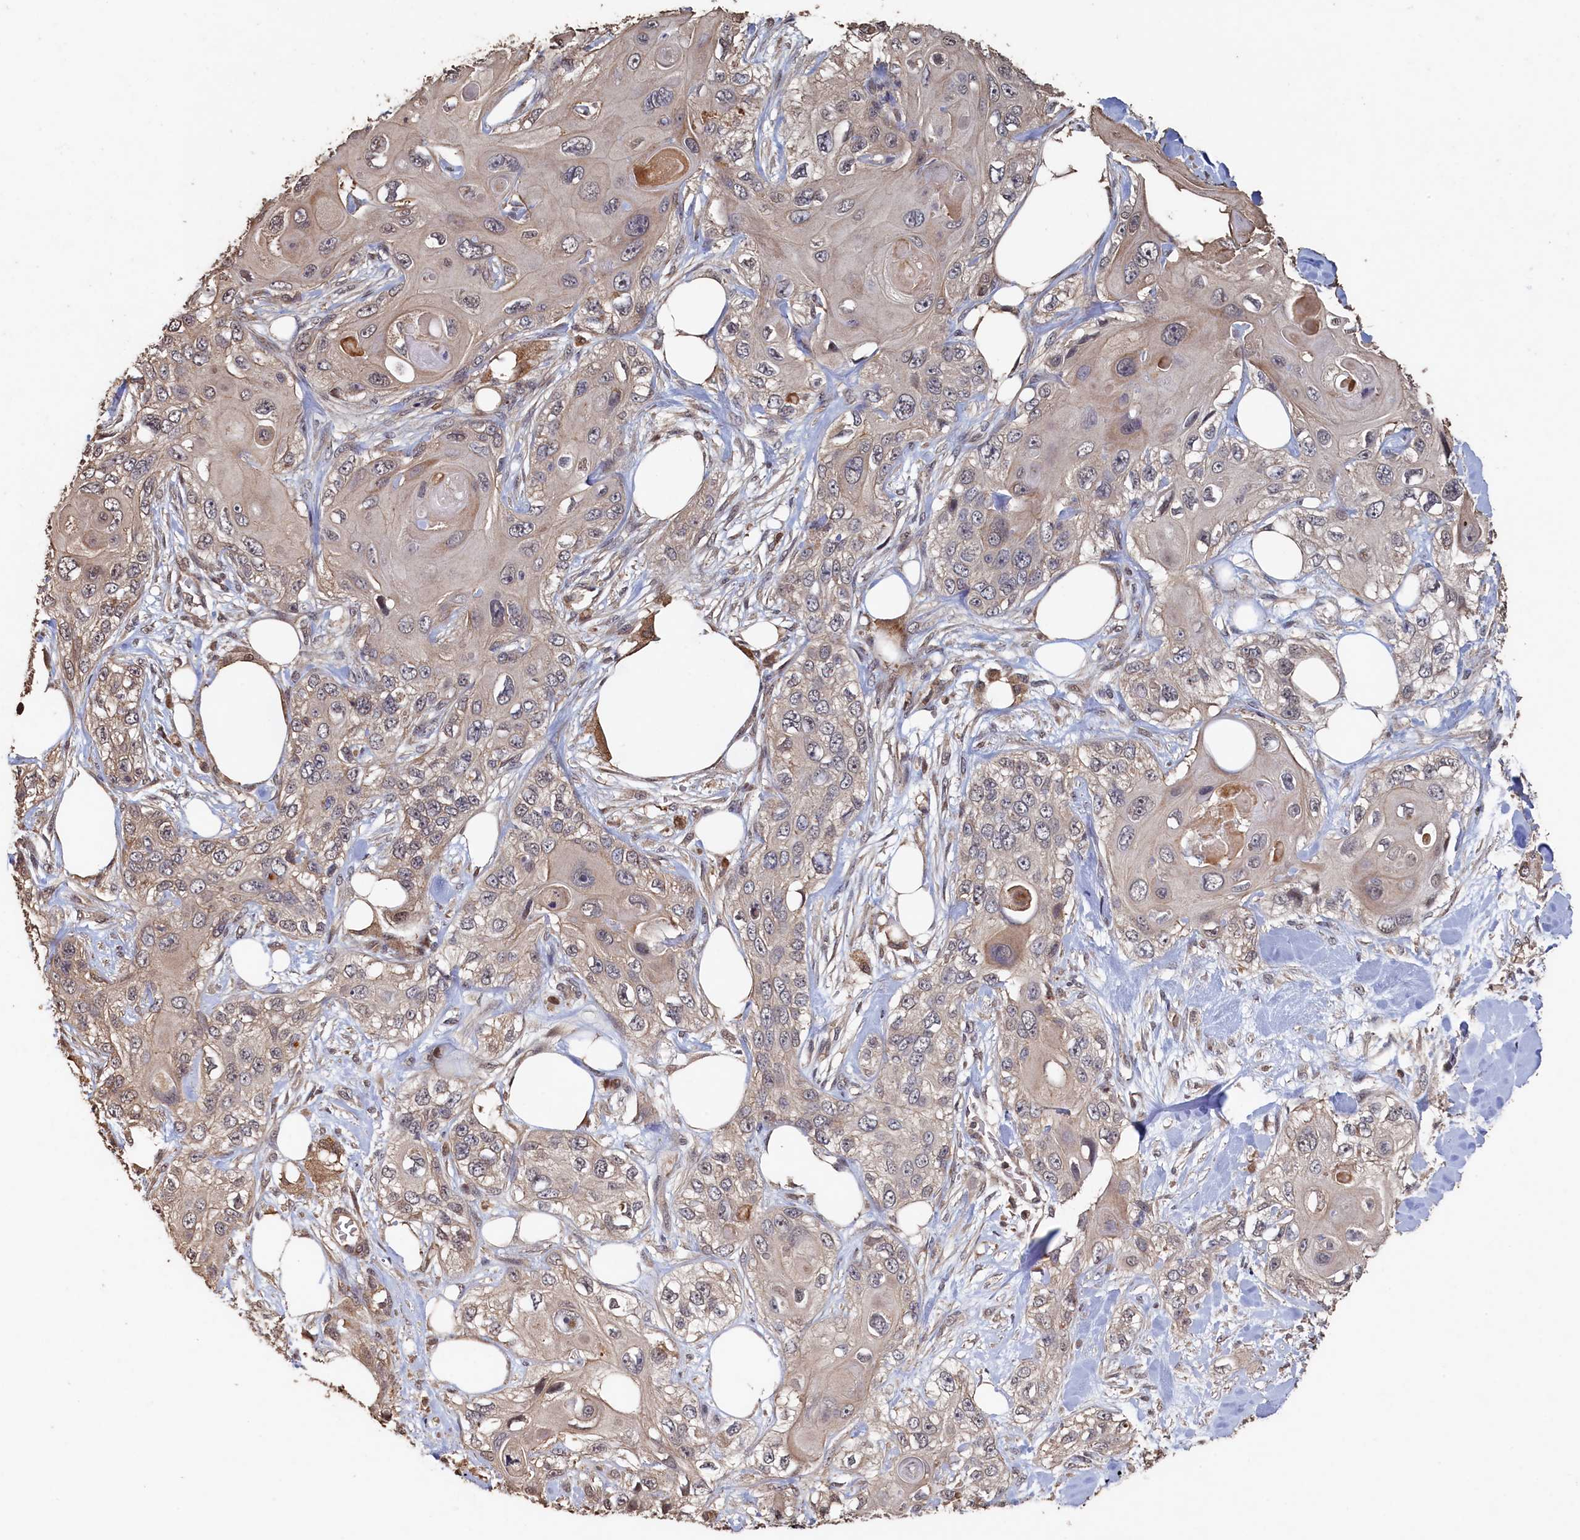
{"staining": {"intensity": "negative", "quantity": "none", "location": "none"}, "tissue": "skin cancer", "cell_type": "Tumor cells", "image_type": "cancer", "snomed": [{"axis": "morphology", "description": "Normal tissue, NOS"}, {"axis": "morphology", "description": "Squamous cell carcinoma, NOS"}, {"axis": "topography", "description": "Skin"}], "caption": "Immunohistochemistry (IHC) image of human skin cancer (squamous cell carcinoma) stained for a protein (brown), which exhibits no positivity in tumor cells. Nuclei are stained in blue.", "gene": "PIGN", "patient": {"sex": "male", "age": 72}}